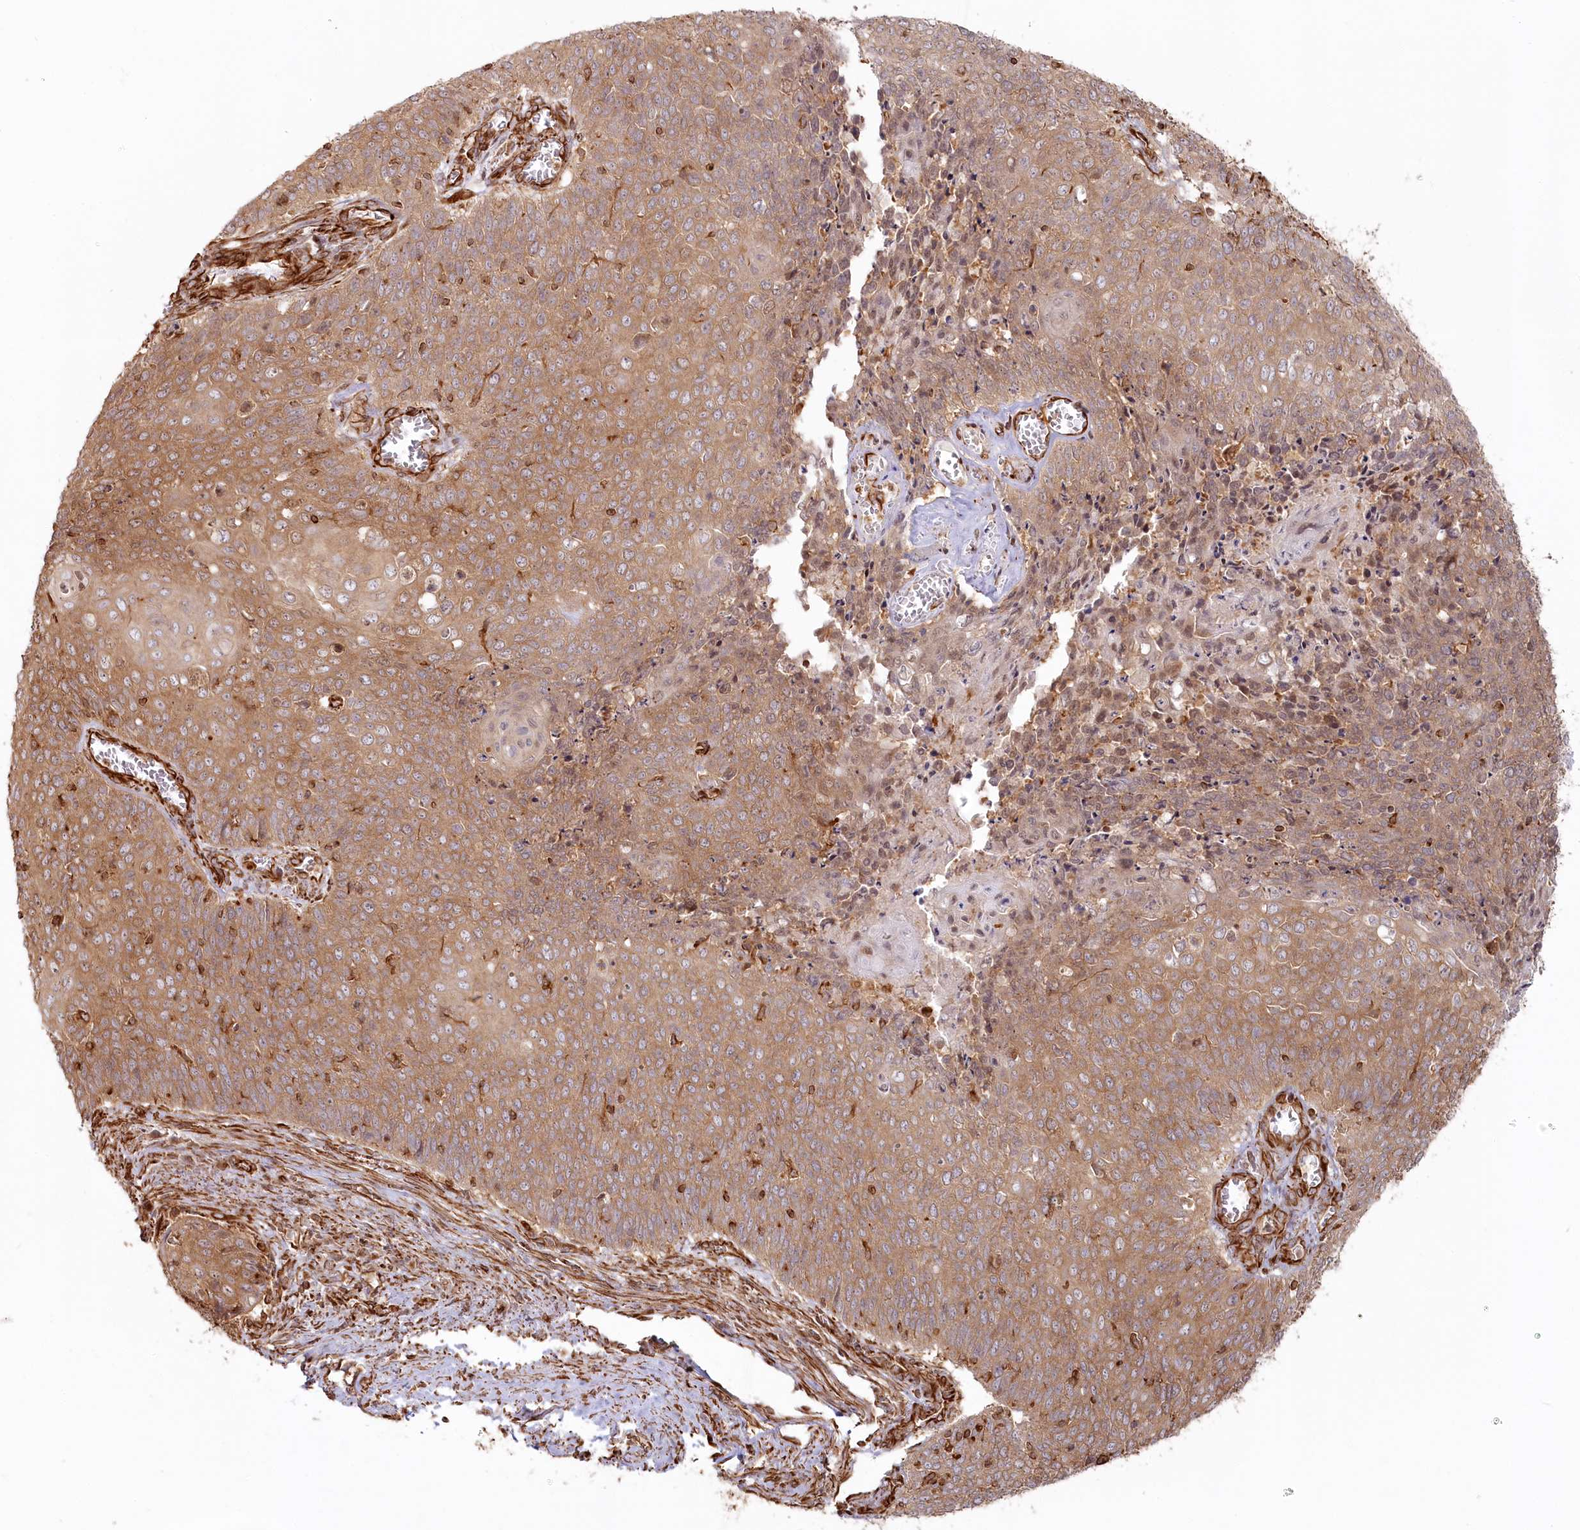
{"staining": {"intensity": "moderate", "quantity": ">75%", "location": "cytoplasmic/membranous"}, "tissue": "cervical cancer", "cell_type": "Tumor cells", "image_type": "cancer", "snomed": [{"axis": "morphology", "description": "Squamous cell carcinoma, NOS"}, {"axis": "topography", "description": "Cervix"}], "caption": "Protein staining reveals moderate cytoplasmic/membranous staining in approximately >75% of tumor cells in cervical squamous cell carcinoma.", "gene": "TTC1", "patient": {"sex": "female", "age": 39}}